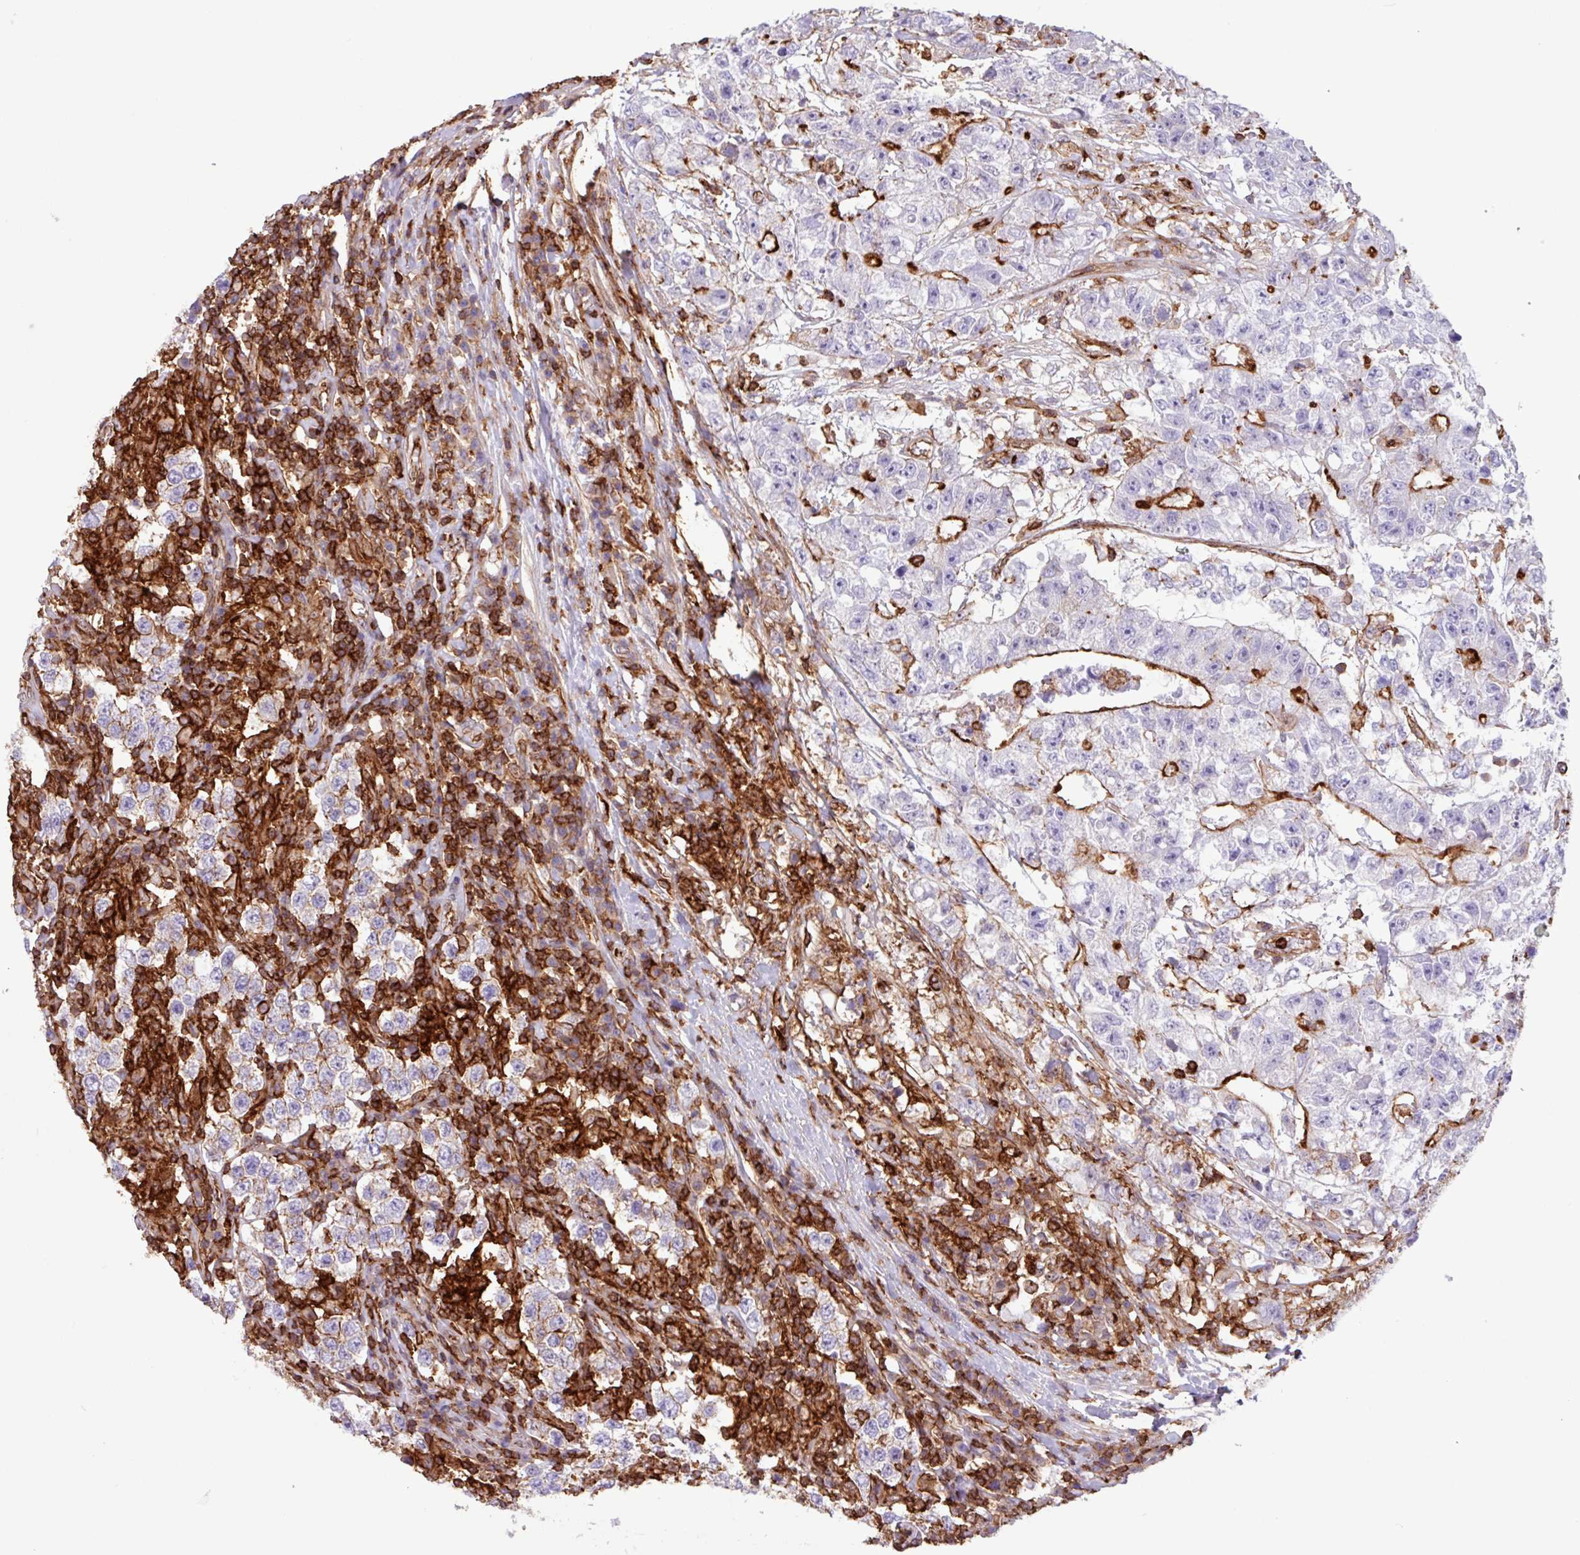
{"staining": {"intensity": "moderate", "quantity": "<25%", "location": "cytoplasmic/membranous"}, "tissue": "testis cancer", "cell_type": "Tumor cells", "image_type": "cancer", "snomed": [{"axis": "morphology", "description": "Seminoma, NOS"}, {"axis": "morphology", "description": "Carcinoma, Embryonal, NOS"}, {"axis": "topography", "description": "Testis"}], "caption": "Immunohistochemical staining of human testis cancer shows low levels of moderate cytoplasmic/membranous protein positivity in about <25% of tumor cells.", "gene": "PPP1R18", "patient": {"sex": "male", "age": 41}}